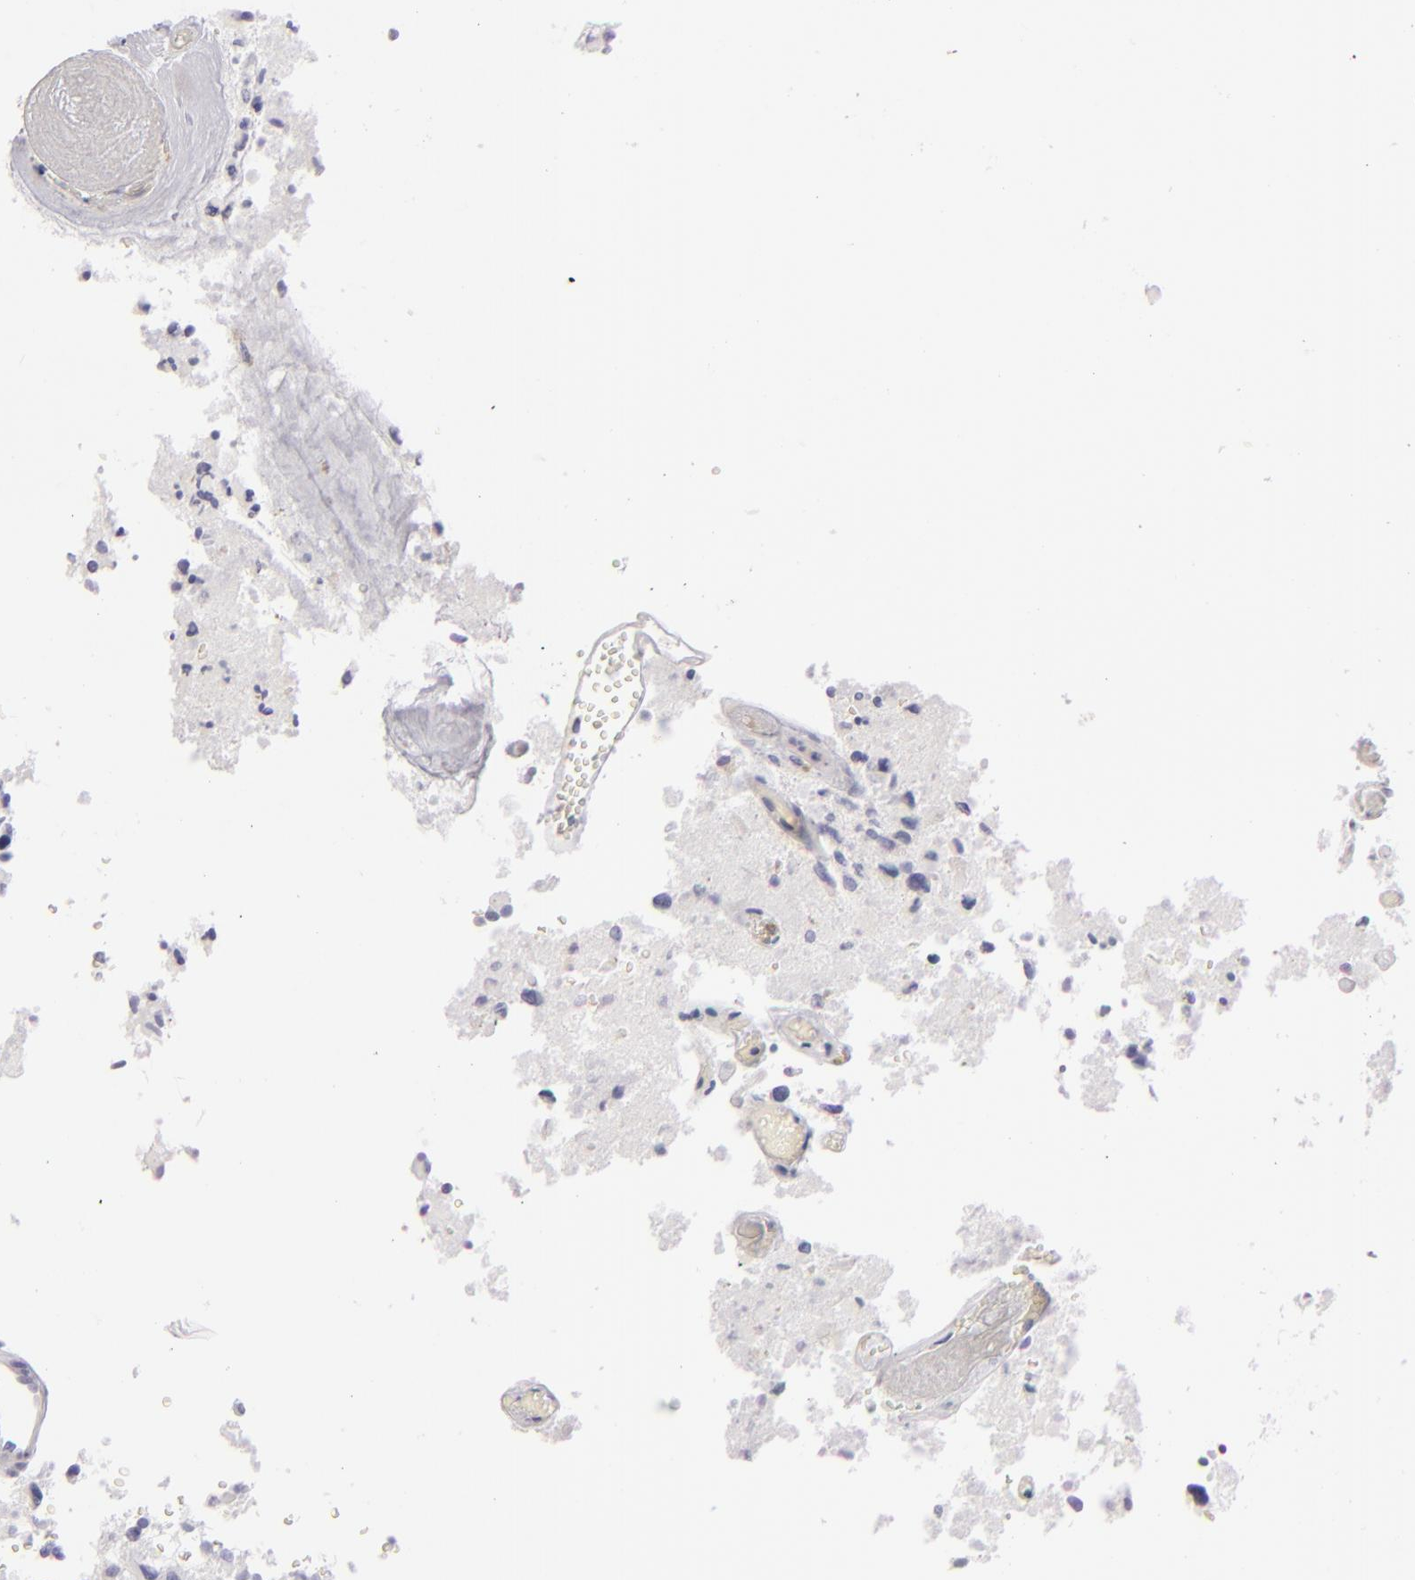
{"staining": {"intensity": "negative", "quantity": "none", "location": "none"}, "tissue": "glioma", "cell_type": "Tumor cells", "image_type": "cancer", "snomed": [{"axis": "morphology", "description": "Glioma, malignant, High grade"}, {"axis": "topography", "description": "Brain"}], "caption": "Immunohistochemical staining of human glioma demonstrates no significant positivity in tumor cells. (Brightfield microscopy of DAB immunohistochemistry at high magnification).", "gene": "CDX2", "patient": {"sex": "male", "age": 69}}